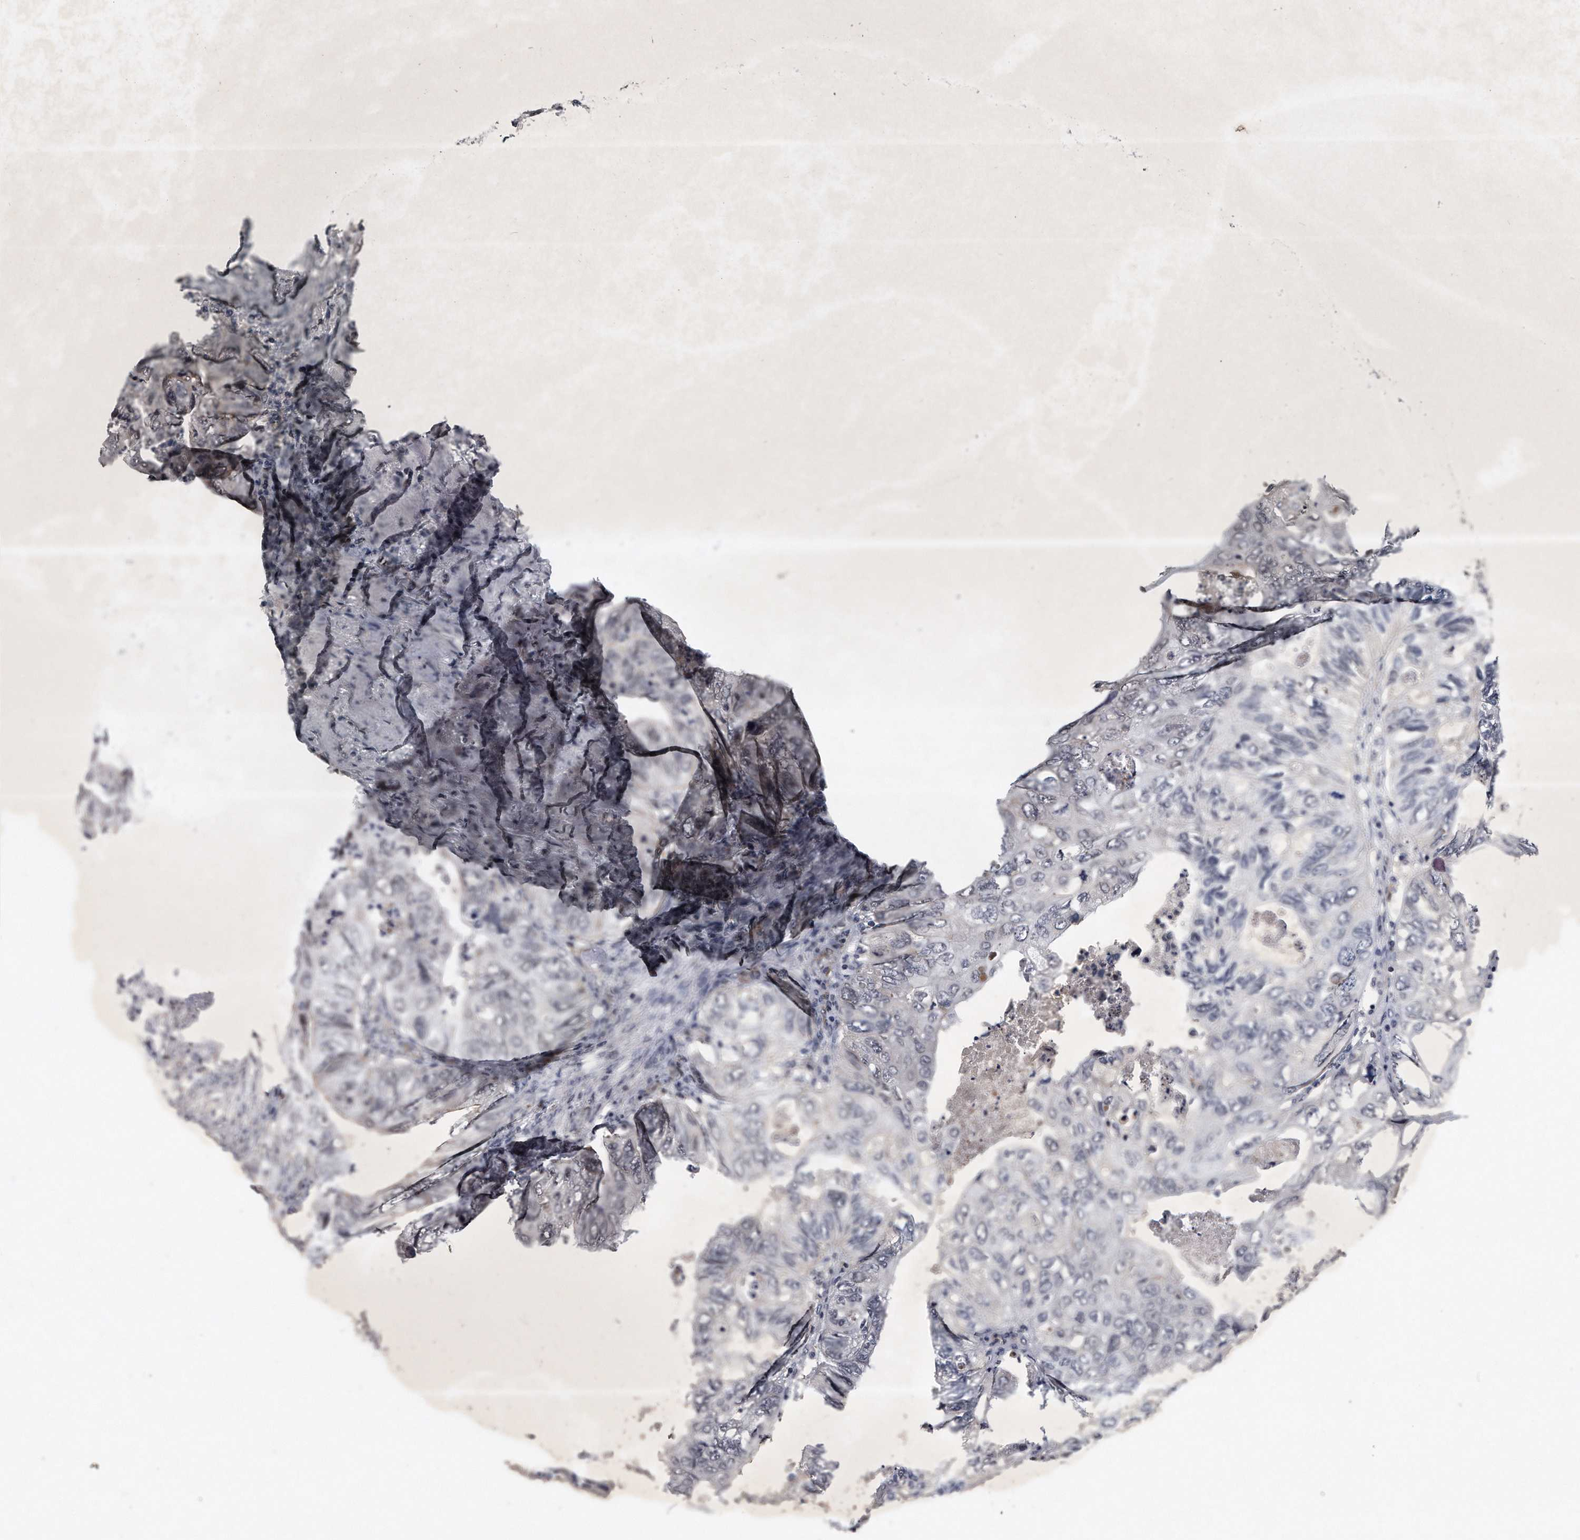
{"staining": {"intensity": "negative", "quantity": "none", "location": "none"}, "tissue": "colorectal cancer", "cell_type": "Tumor cells", "image_type": "cancer", "snomed": [{"axis": "morphology", "description": "Adenocarcinoma, NOS"}, {"axis": "topography", "description": "Rectum"}], "caption": "Protein analysis of colorectal adenocarcinoma demonstrates no significant positivity in tumor cells.", "gene": "VIRMA", "patient": {"sex": "male", "age": 63}}